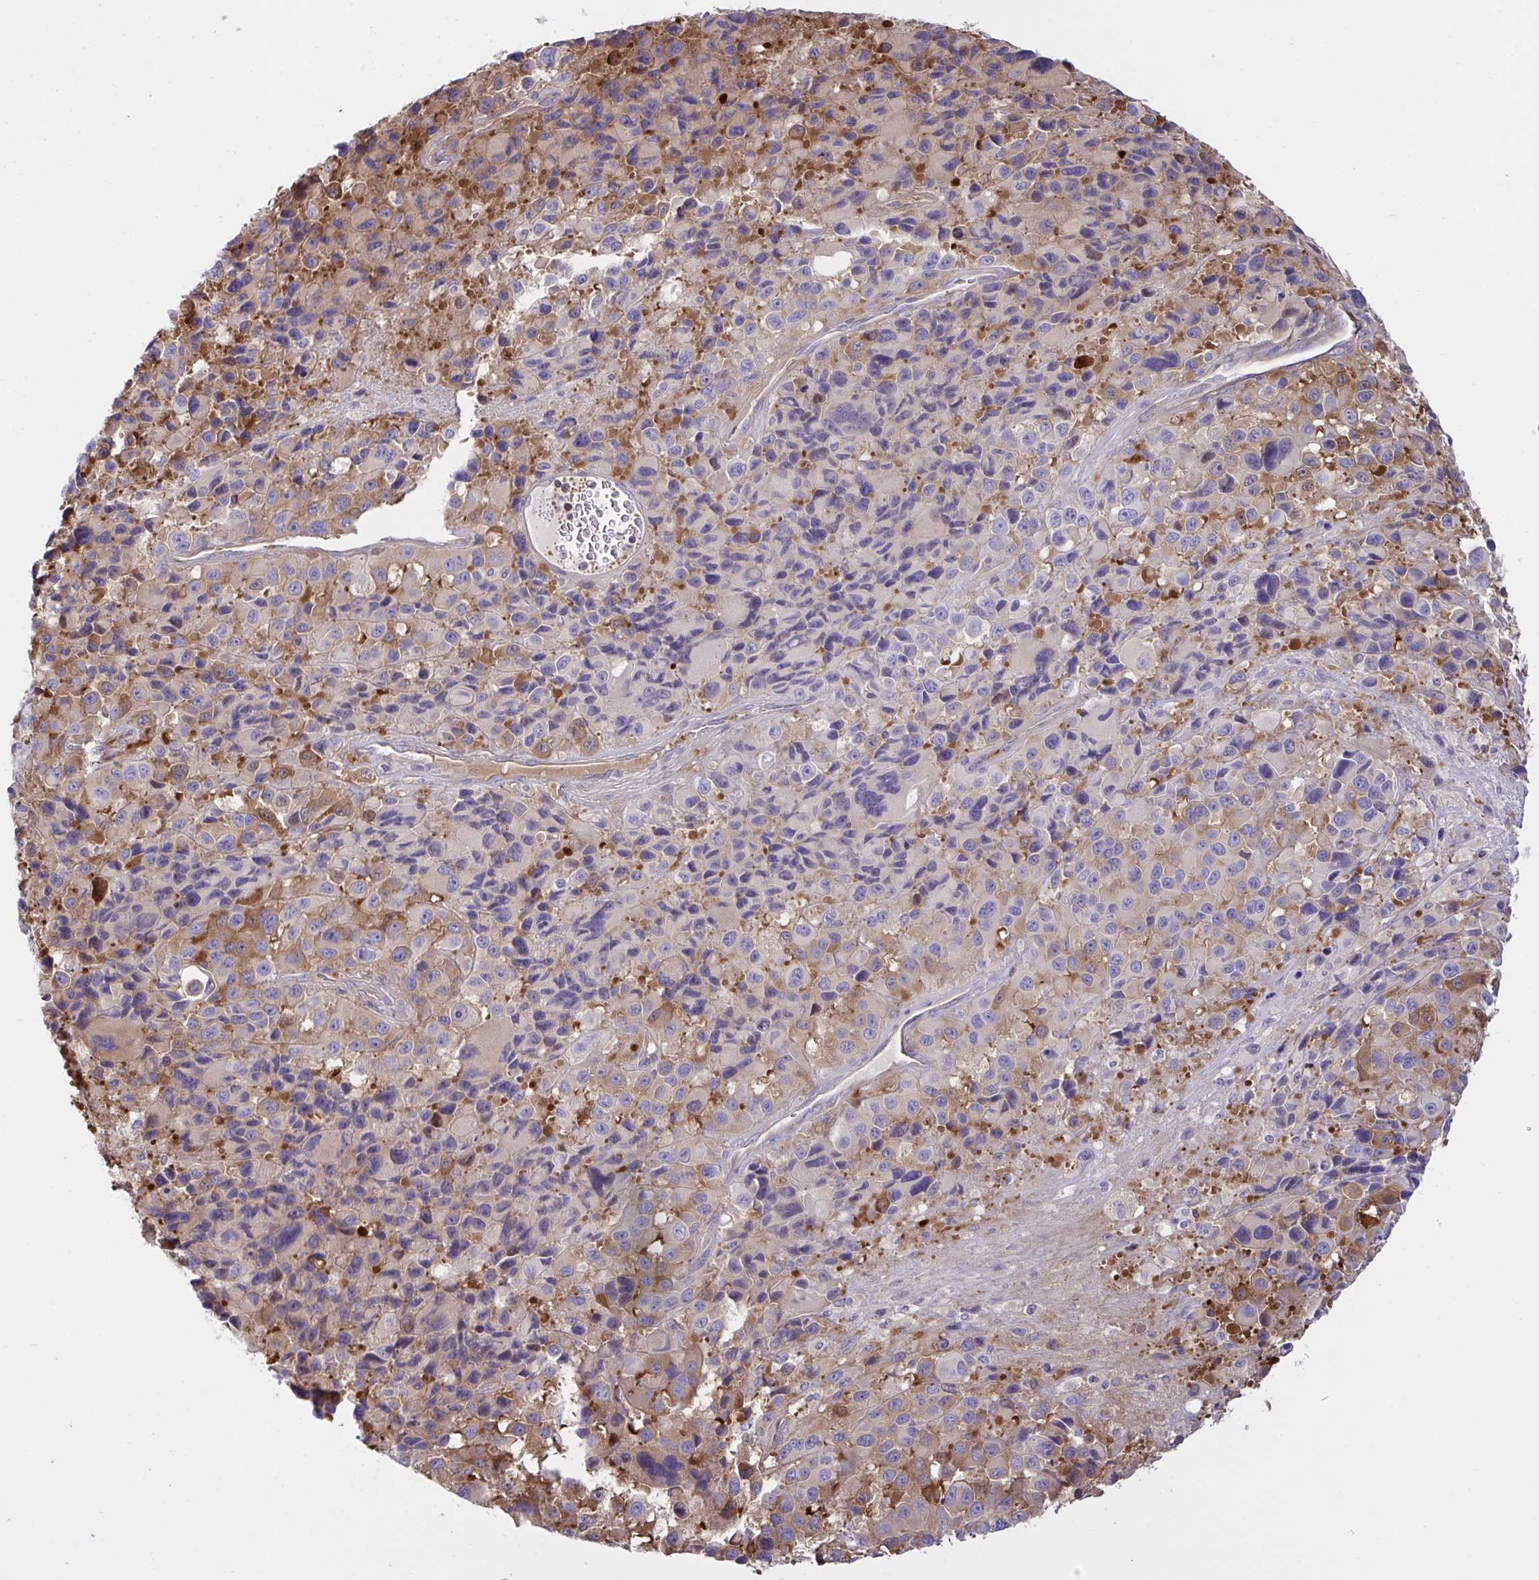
{"staining": {"intensity": "moderate", "quantity": "25%-75%", "location": "cytoplasmic/membranous"}, "tissue": "melanoma", "cell_type": "Tumor cells", "image_type": "cancer", "snomed": [{"axis": "morphology", "description": "Malignant melanoma, Metastatic site"}, {"axis": "topography", "description": "Lymph node"}], "caption": "Malignant melanoma (metastatic site) tissue demonstrates moderate cytoplasmic/membranous positivity in approximately 25%-75% of tumor cells, visualized by immunohistochemistry.", "gene": "TSC22D3", "patient": {"sex": "female", "age": 65}}